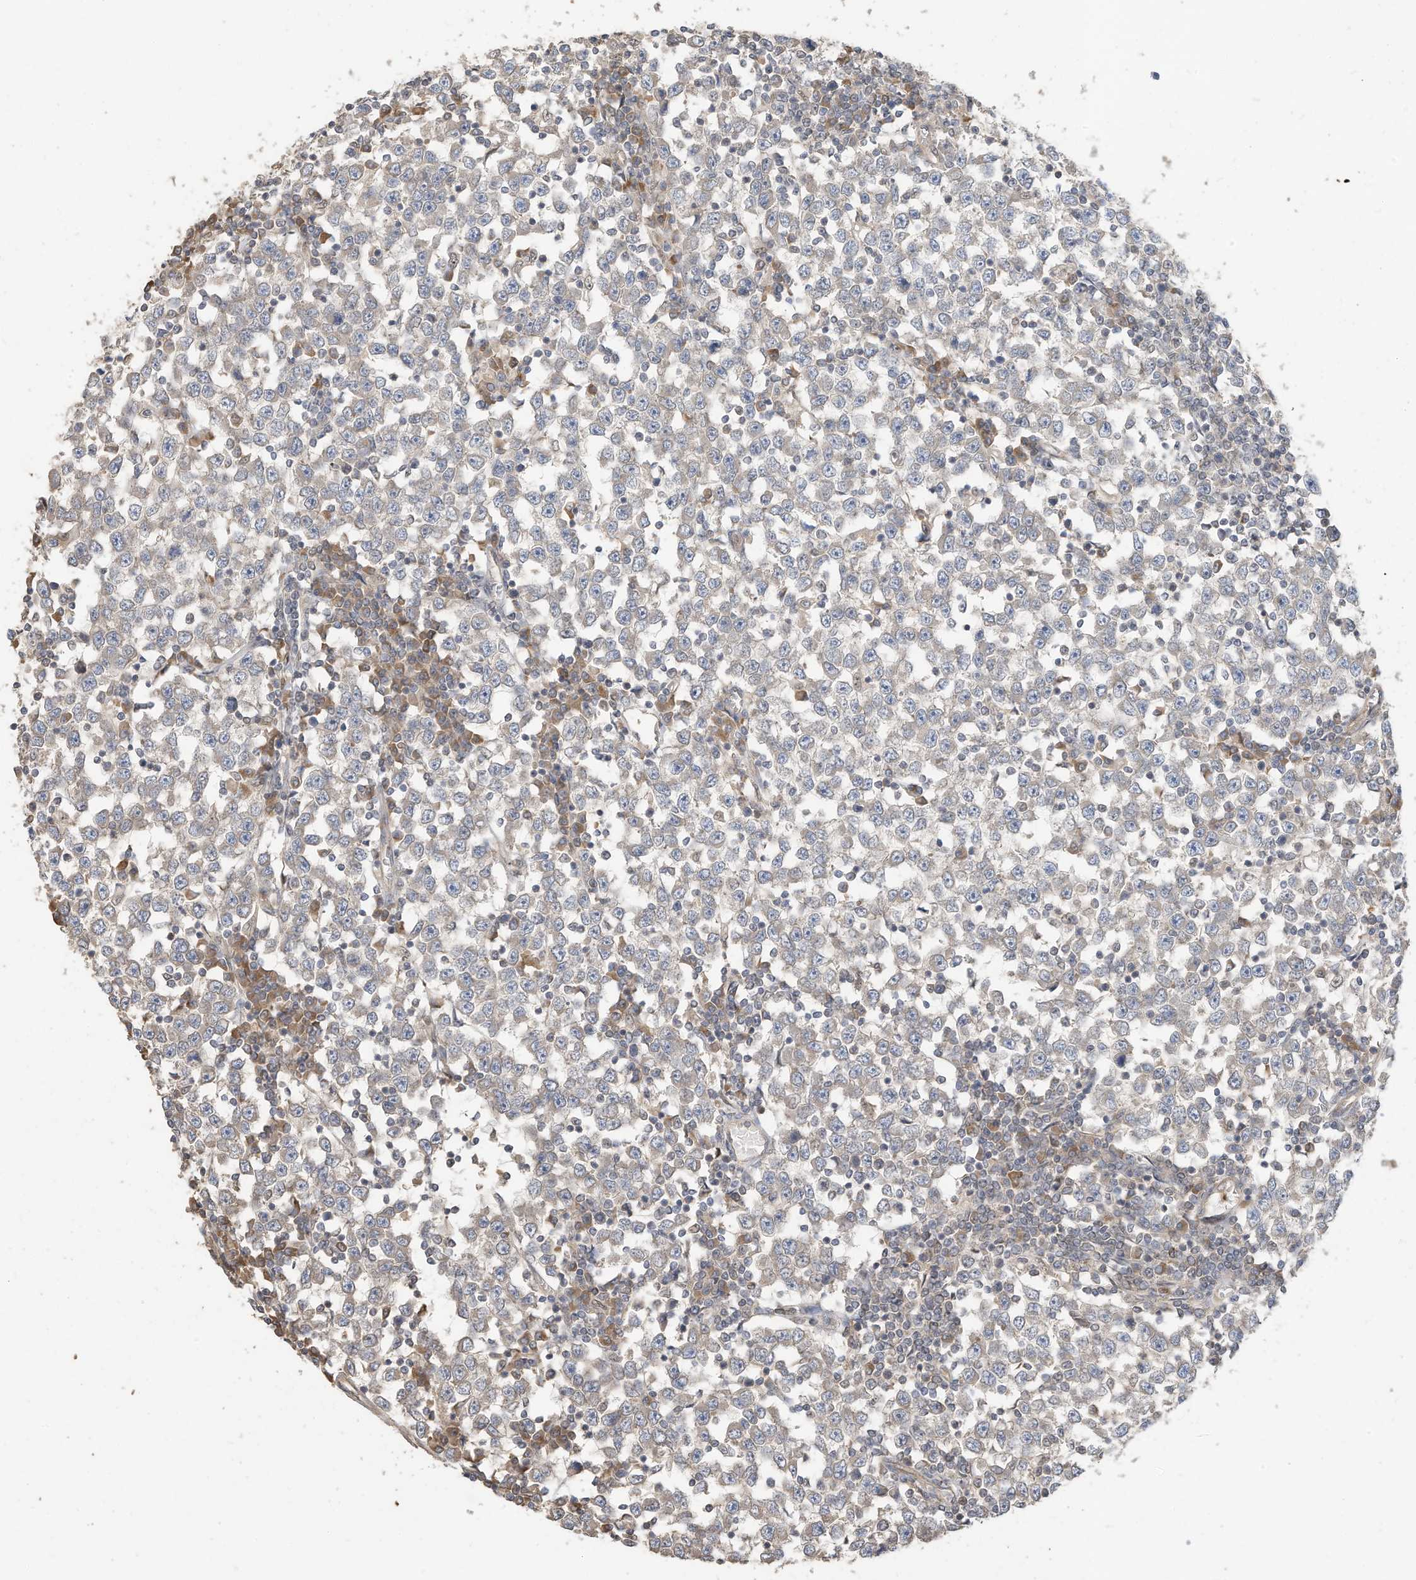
{"staining": {"intensity": "weak", "quantity": "<25%", "location": "cytoplasmic/membranous"}, "tissue": "testis cancer", "cell_type": "Tumor cells", "image_type": "cancer", "snomed": [{"axis": "morphology", "description": "Seminoma, NOS"}, {"axis": "topography", "description": "Testis"}], "caption": "Testis seminoma was stained to show a protein in brown. There is no significant positivity in tumor cells.", "gene": "OFD1", "patient": {"sex": "male", "age": 65}}